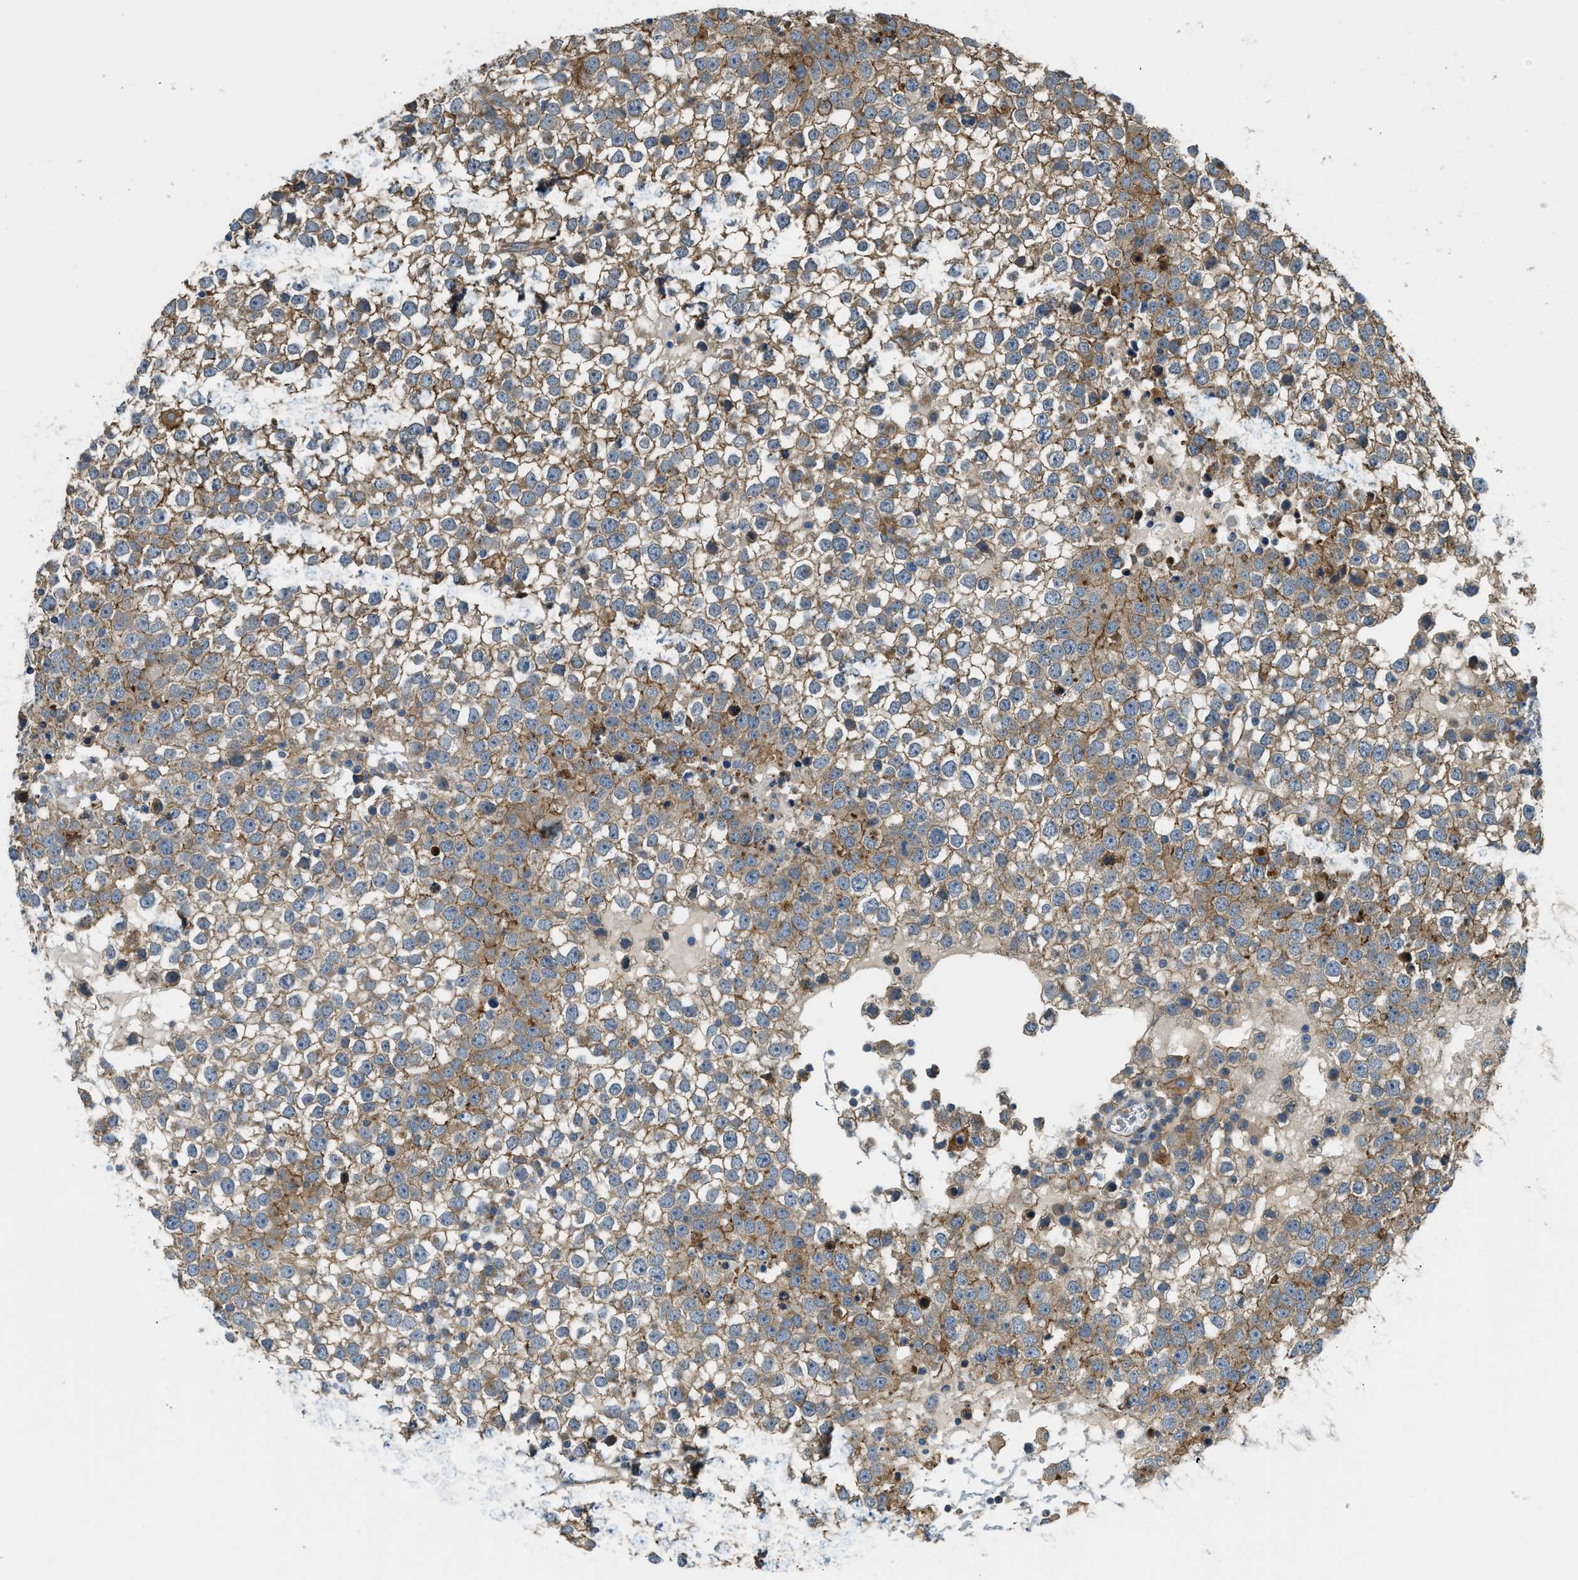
{"staining": {"intensity": "moderate", "quantity": "25%-75%", "location": "cytoplasmic/membranous"}, "tissue": "testis cancer", "cell_type": "Tumor cells", "image_type": "cancer", "snomed": [{"axis": "morphology", "description": "Seminoma, NOS"}, {"axis": "topography", "description": "Testis"}], "caption": "Moderate cytoplasmic/membranous staining for a protein is seen in about 25%-75% of tumor cells of testis seminoma using immunohistochemistry.", "gene": "BAG4", "patient": {"sex": "male", "age": 65}}